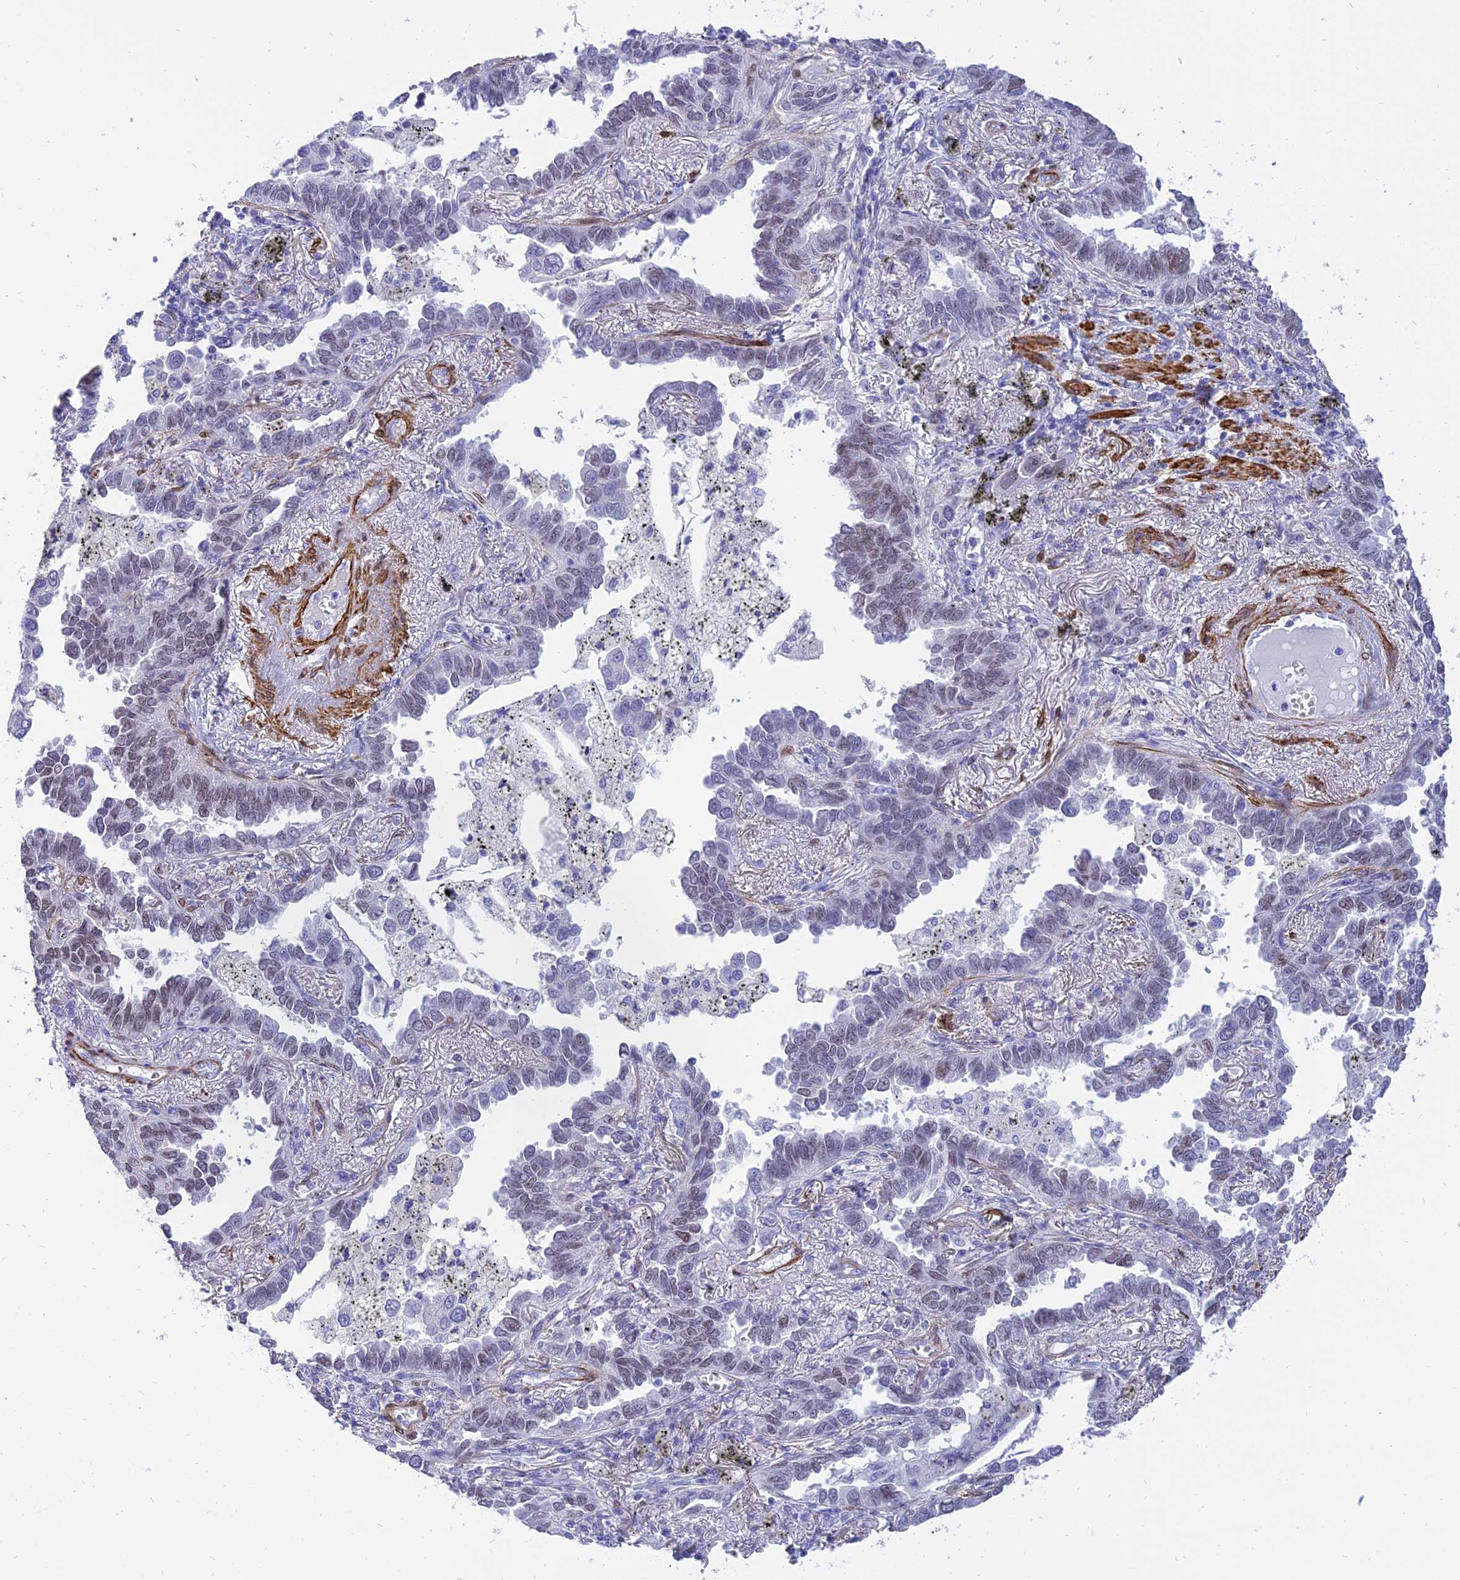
{"staining": {"intensity": "weak", "quantity": "<25%", "location": "nuclear"}, "tissue": "lung cancer", "cell_type": "Tumor cells", "image_type": "cancer", "snomed": [{"axis": "morphology", "description": "Adenocarcinoma, NOS"}, {"axis": "topography", "description": "Lung"}], "caption": "DAB (3,3'-diaminobenzidine) immunohistochemical staining of human adenocarcinoma (lung) displays no significant positivity in tumor cells.", "gene": "CENPV", "patient": {"sex": "male", "age": 67}}